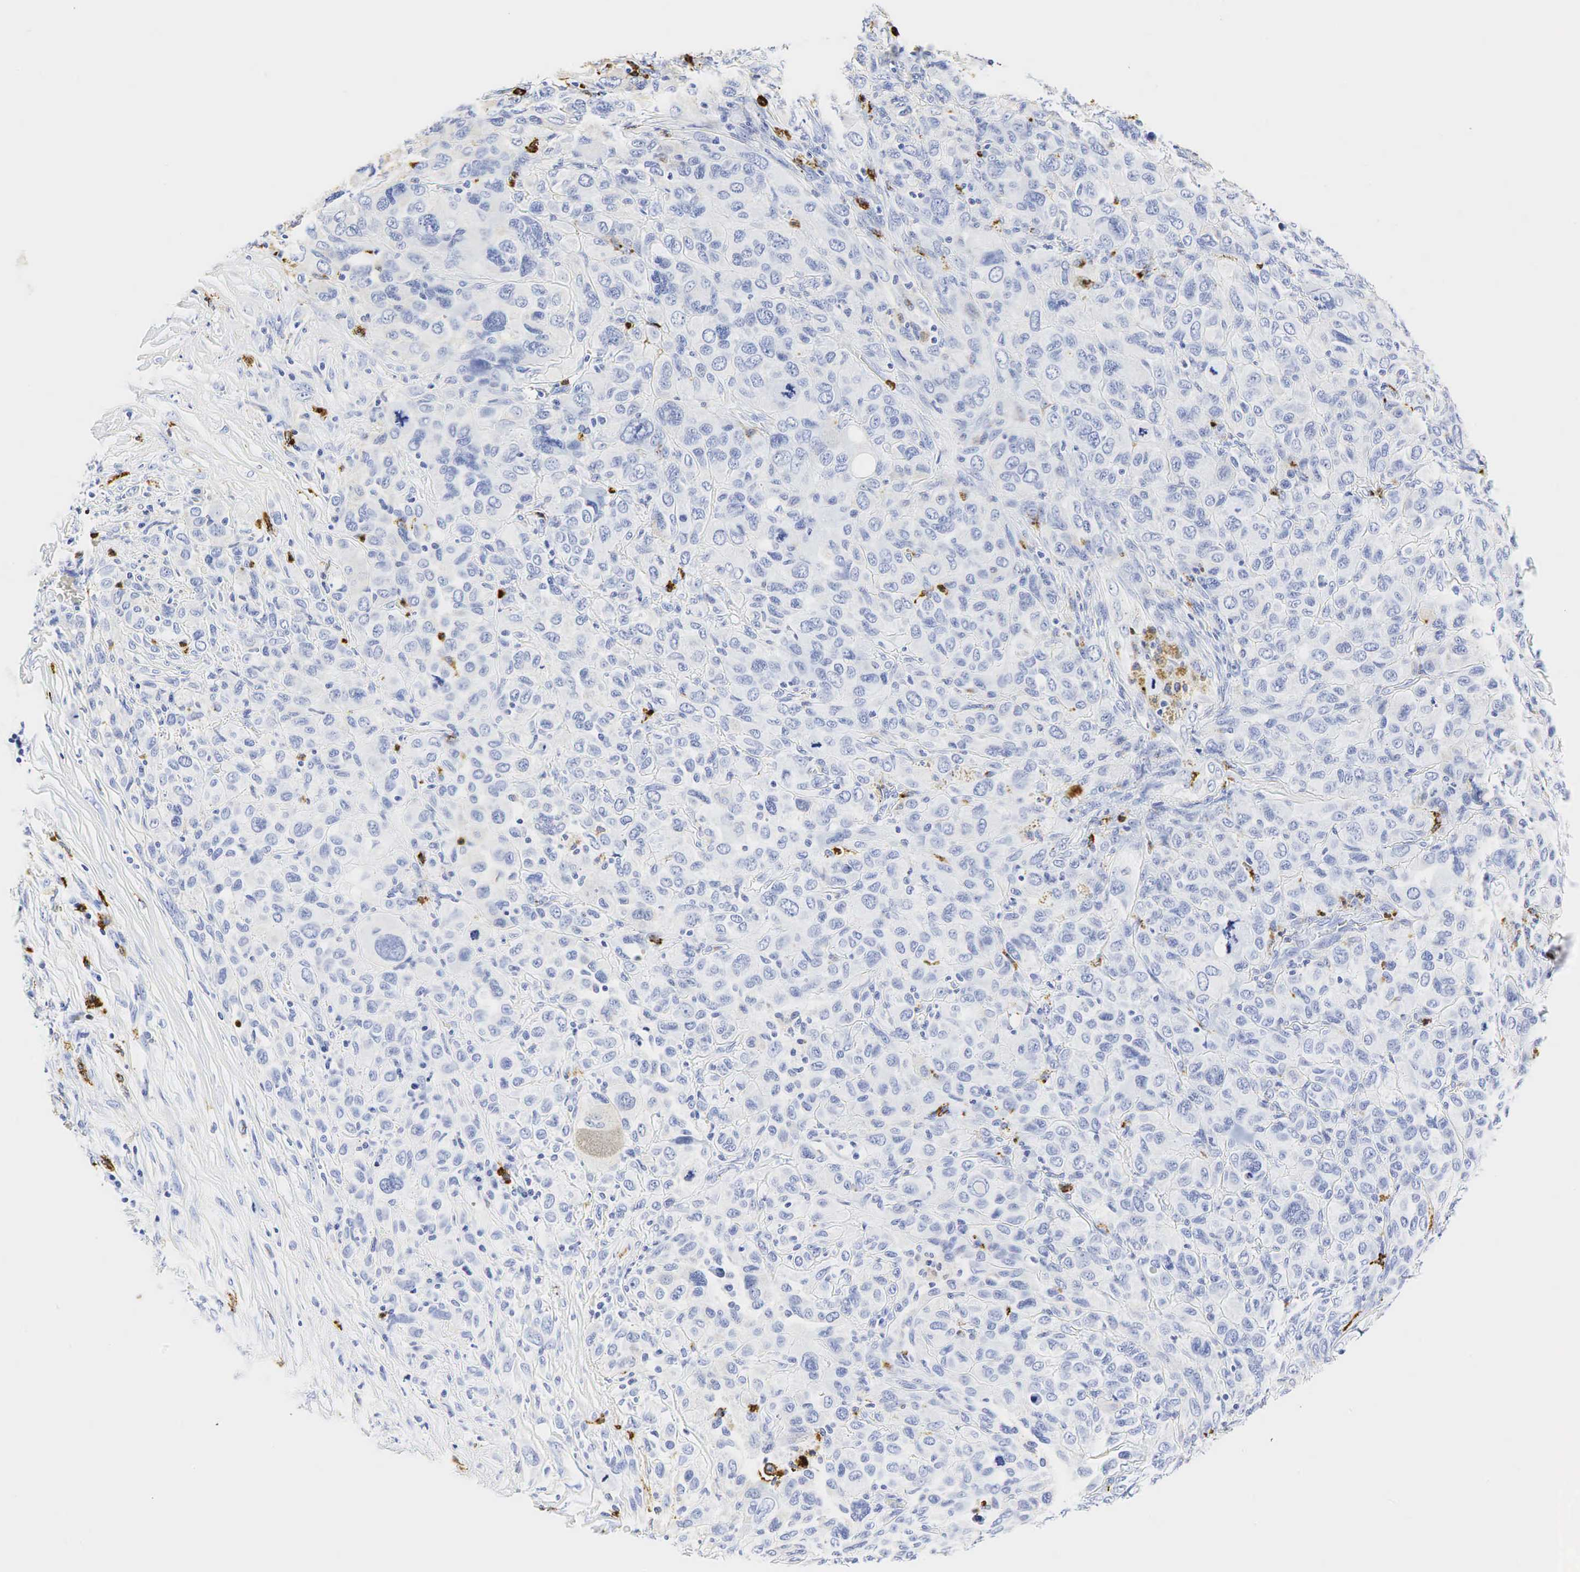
{"staining": {"intensity": "negative", "quantity": "none", "location": "none"}, "tissue": "melanoma", "cell_type": "Tumor cells", "image_type": "cancer", "snomed": [{"axis": "morphology", "description": "Malignant melanoma, Metastatic site"}, {"axis": "topography", "description": "Skin"}], "caption": "High magnification brightfield microscopy of malignant melanoma (metastatic site) stained with DAB (brown) and counterstained with hematoxylin (blue): tumor cells show no significant staining.", "gene": "LYZ", "patient": {"sex": "male", "age": 32}}